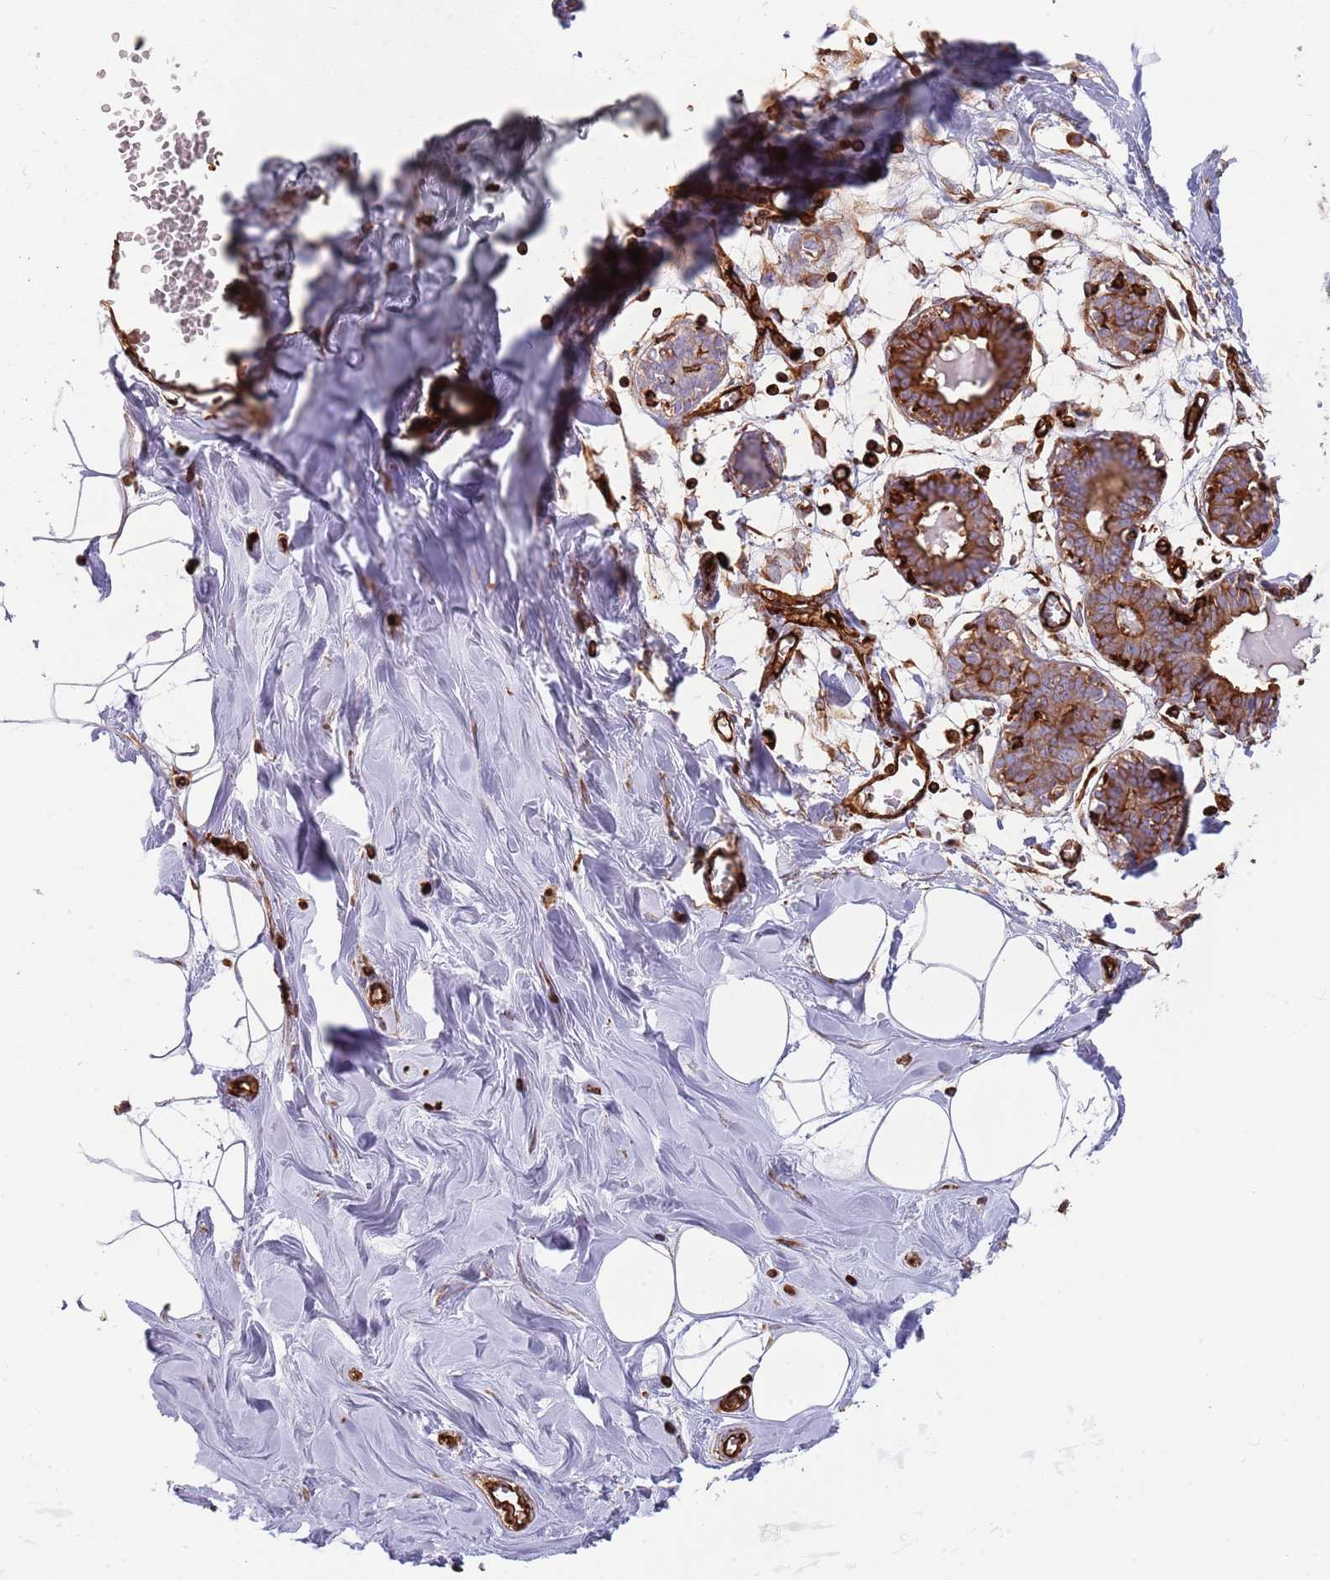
{"staining": {"intensity": "negative", "quantity": "none", "location": "none"}, "tissue": "breast", "cell_type": "Adipocytes", "image_type": "normal", "snomed": [{"axis": "morphology", "description": "Normal tissue, NOS"}, {"axis": "topography", "description": "Breast"}], "caption": "This is an immunohistochemistry (IHC) photomicrograph of normal breast. There is no expression in adipocytes.", "gene": "KBTBD6", "patient": {"sex": "female", "age": 27}}